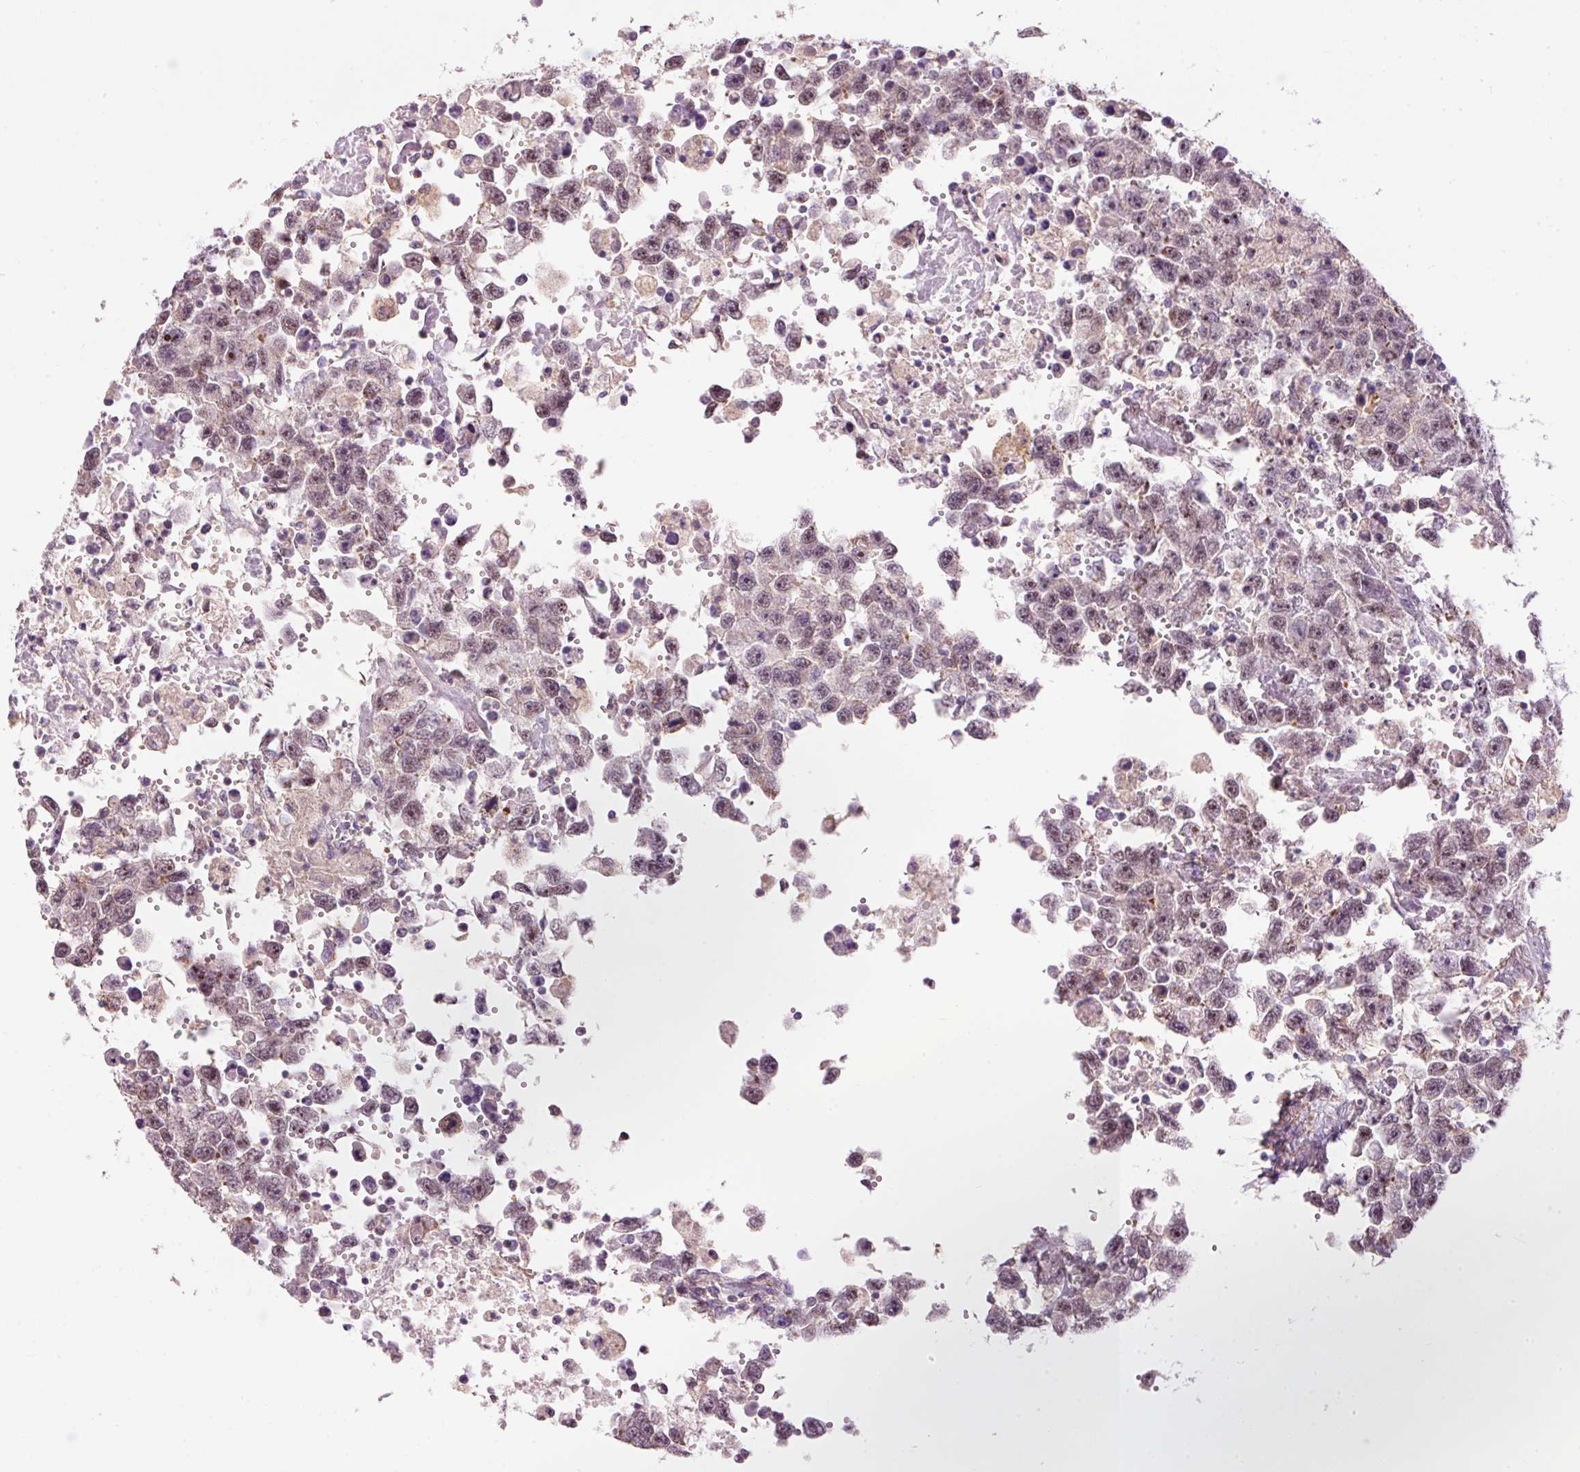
{"staining": {"intensity": "weak", "quantity": "25%-75%", "location": "nuclear"}, "tissue": "testis cancer", "cell_type": "Tumor cells", "image_type": "cancer", "snomed": [{"axis": "morphology", "description": "Carcinoma, Embryonal, NOS"}, {"axis": "topography", "description": "Testis"}], "caption": "Brown immunohistochemical staining in human testis embryonal carcinoma displays weak nuclear expression in about 25%-75% of tumor cells. The staining was performed using DAB, with brown indicating positive protein expression. Nuclei are stained blue with hematoxylin.", "gene": "HNF1A", "patient": {"sex": "male", "age": 83}}